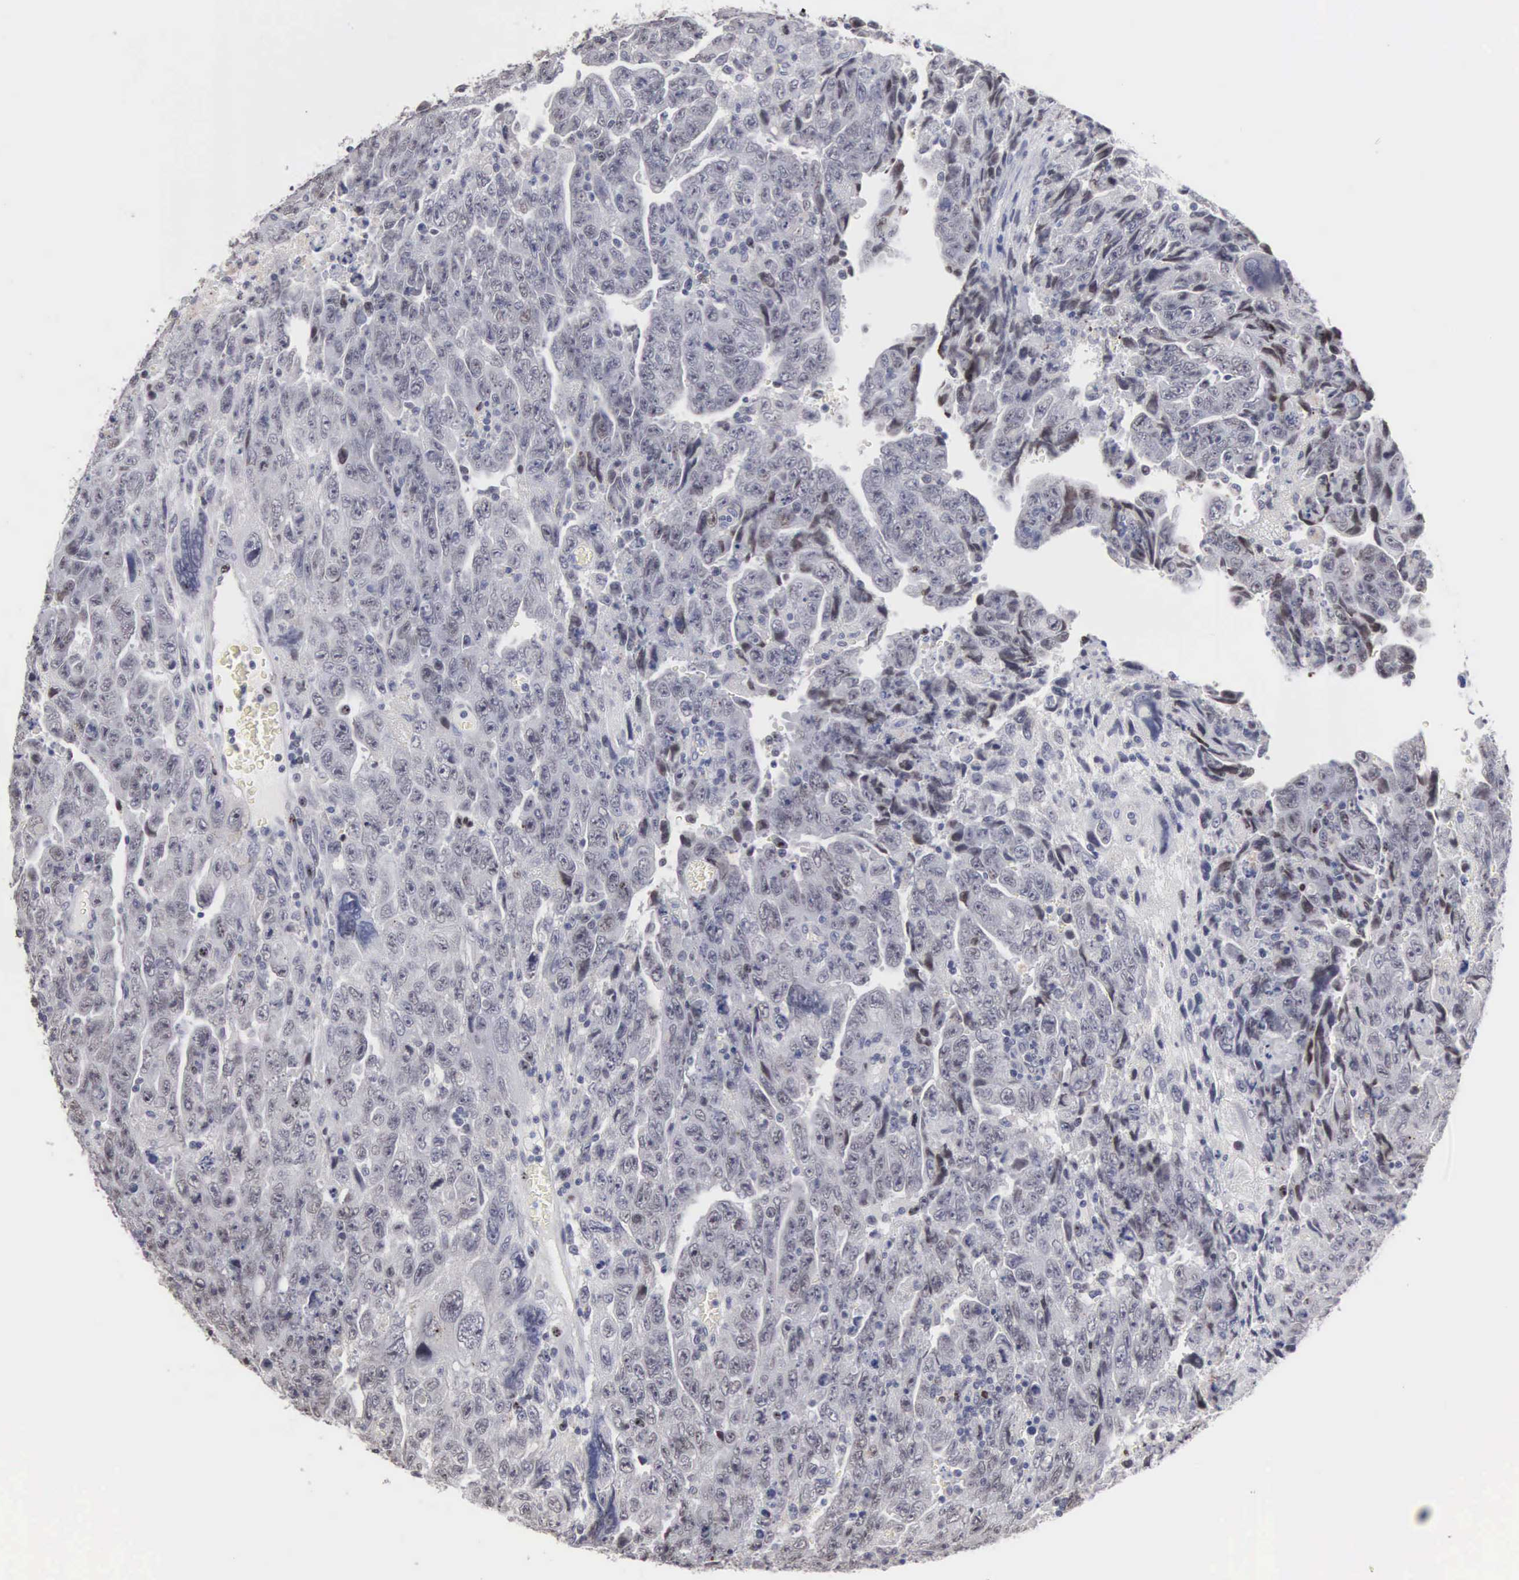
{"staining": {"intensity": "negative", "quantity": "none", "location": "none"}, "tissue": "testis cancer", "cell_type": "Tumor cells", "image_type": "cancer", "snomed": [{"axis": "morphology", "description": "Carcinoma, Embryonal, NOS"}, {"axis": "topography", "description": "Testis"}], "caption": "This is an immunohistochemistry micrograph of testis cancer. There is no expression in tumor cells.", "gene": "KDM6A", "patient": {"sex": "male", "age": 28}}